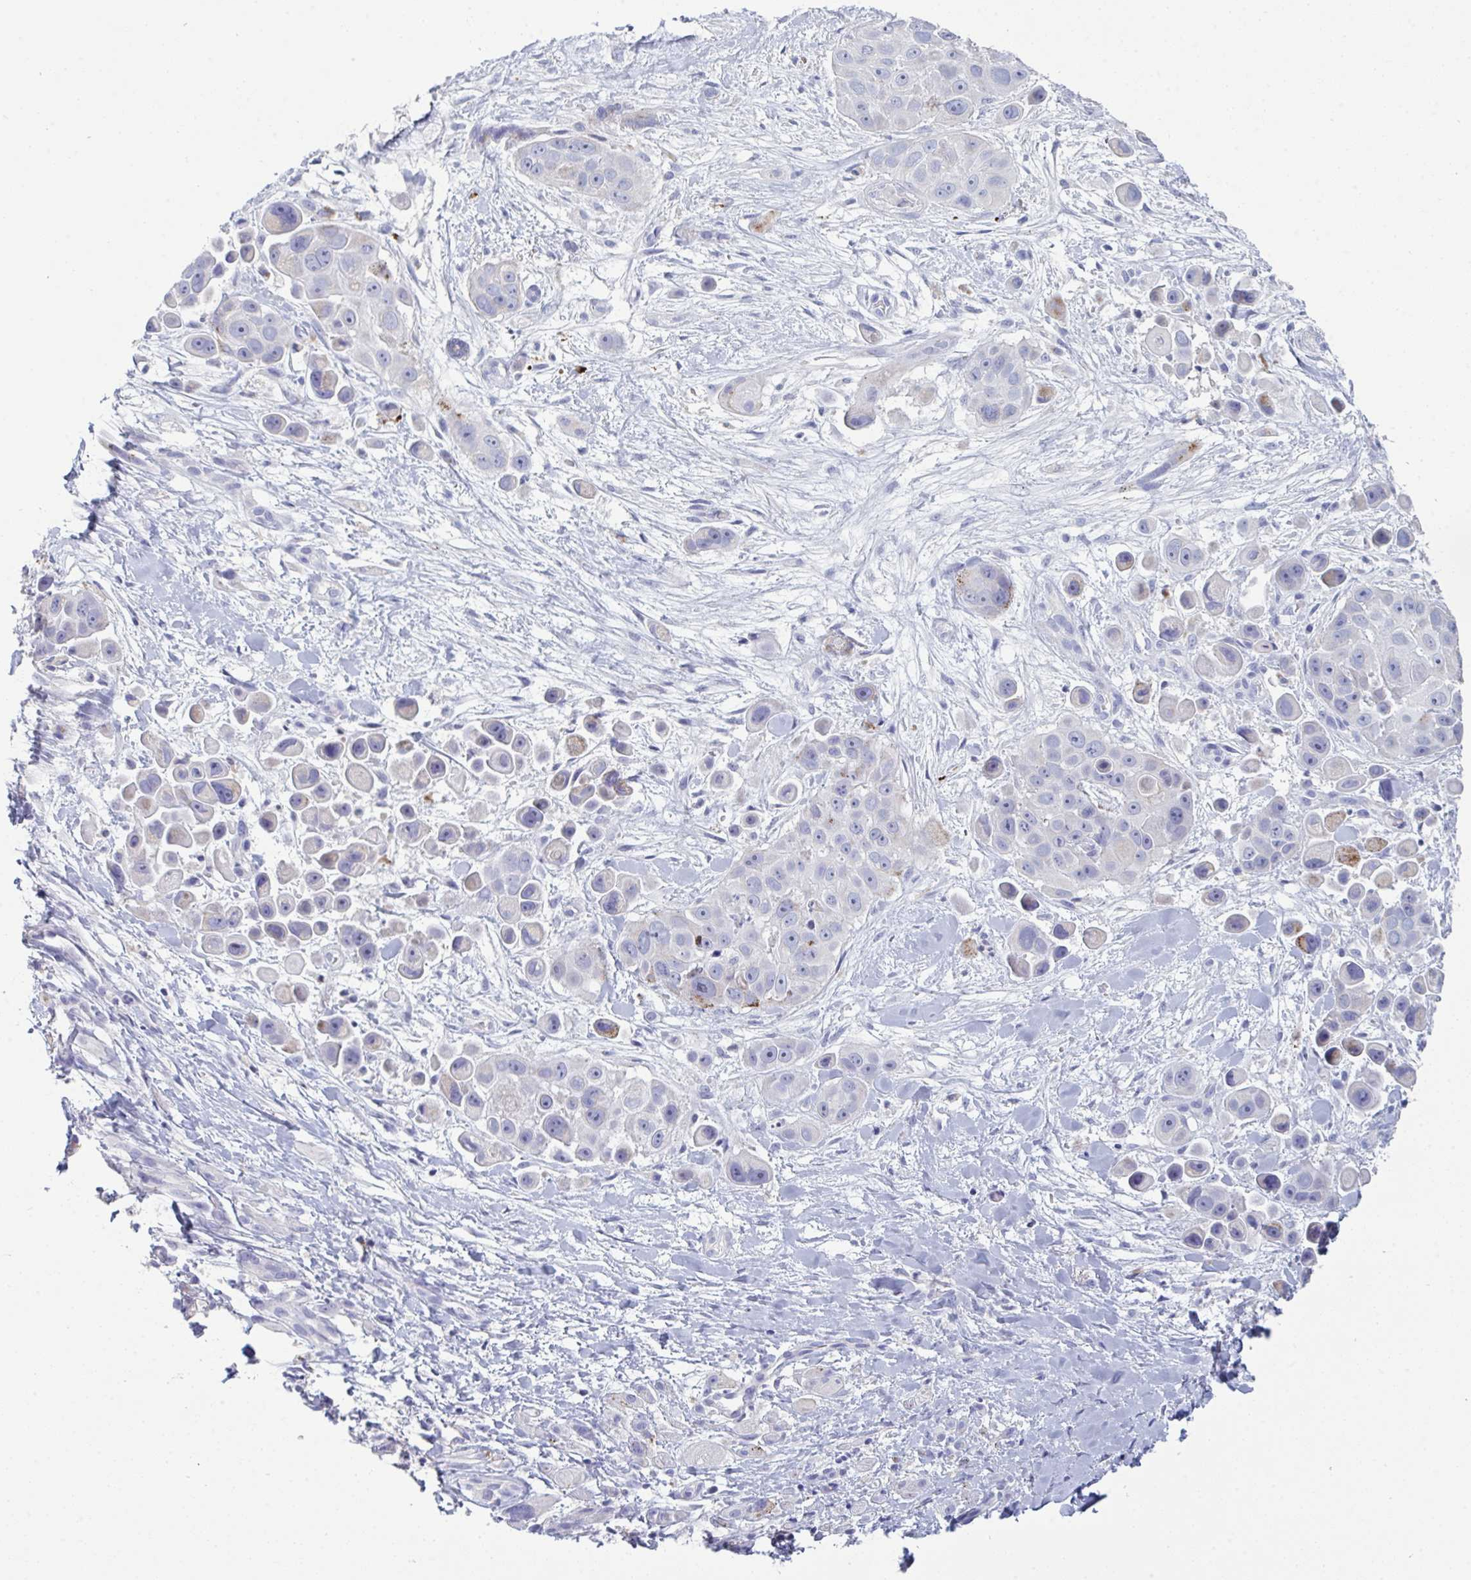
{"staining": {"intensity": "negative", "quantity": "none", "location": "none"}, "tissue": "skin cancer", "cell_type": "Tumor cells", "image_type": "cancer", "snomed": [{"axis": "morphology", "description": "Squamous cell carcinoma, NOS"}, {"axis": "topography", "description": "Skin"}], "caption": "Immunohistochemical staining of human squamous cell carcinoma (skin) reveals no significant staining in tumor cells.", "gene": "HGFAC", "patient": {"sex": "male", "age": 67}}